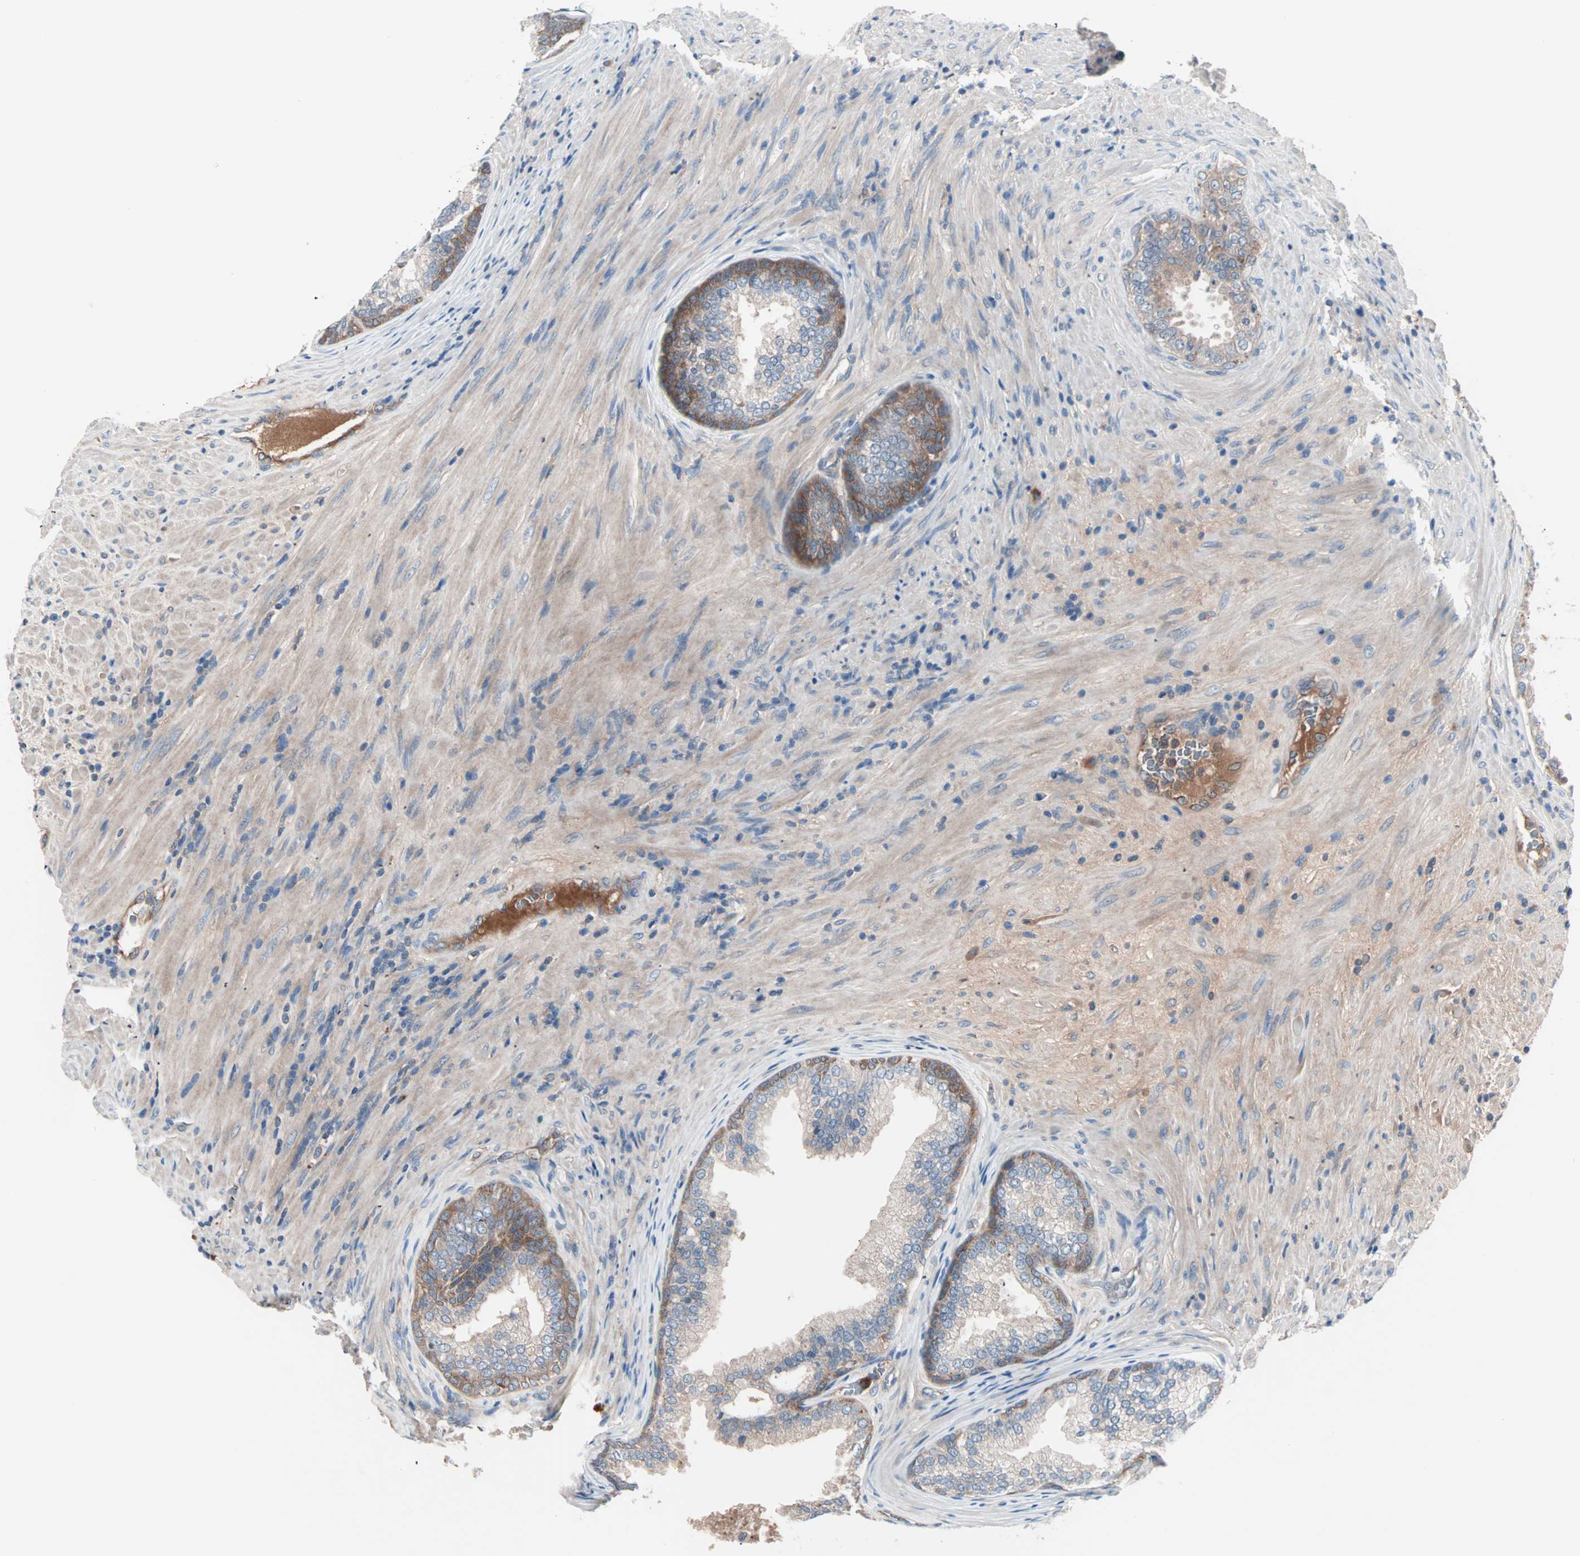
{"staining": {"intensity": "weak", "quantity": ">75%", "location": "cytoplasmic/membranous"}, "tissue": "prostate", "cell_type": "Glandular cells", "image_type": "normal", "snomed": [{"axis": "morphology", "description": "Normal tissue, NOS"}, {"axis": "topography", "description": "Prostate"}], "caption": "Weak cytoplasmic/membranous positivity is identified in about >75% of glandular cells in unremarkable prostate.", "gene": "CAD", "patient": {"sex": "male", "age": 76}}